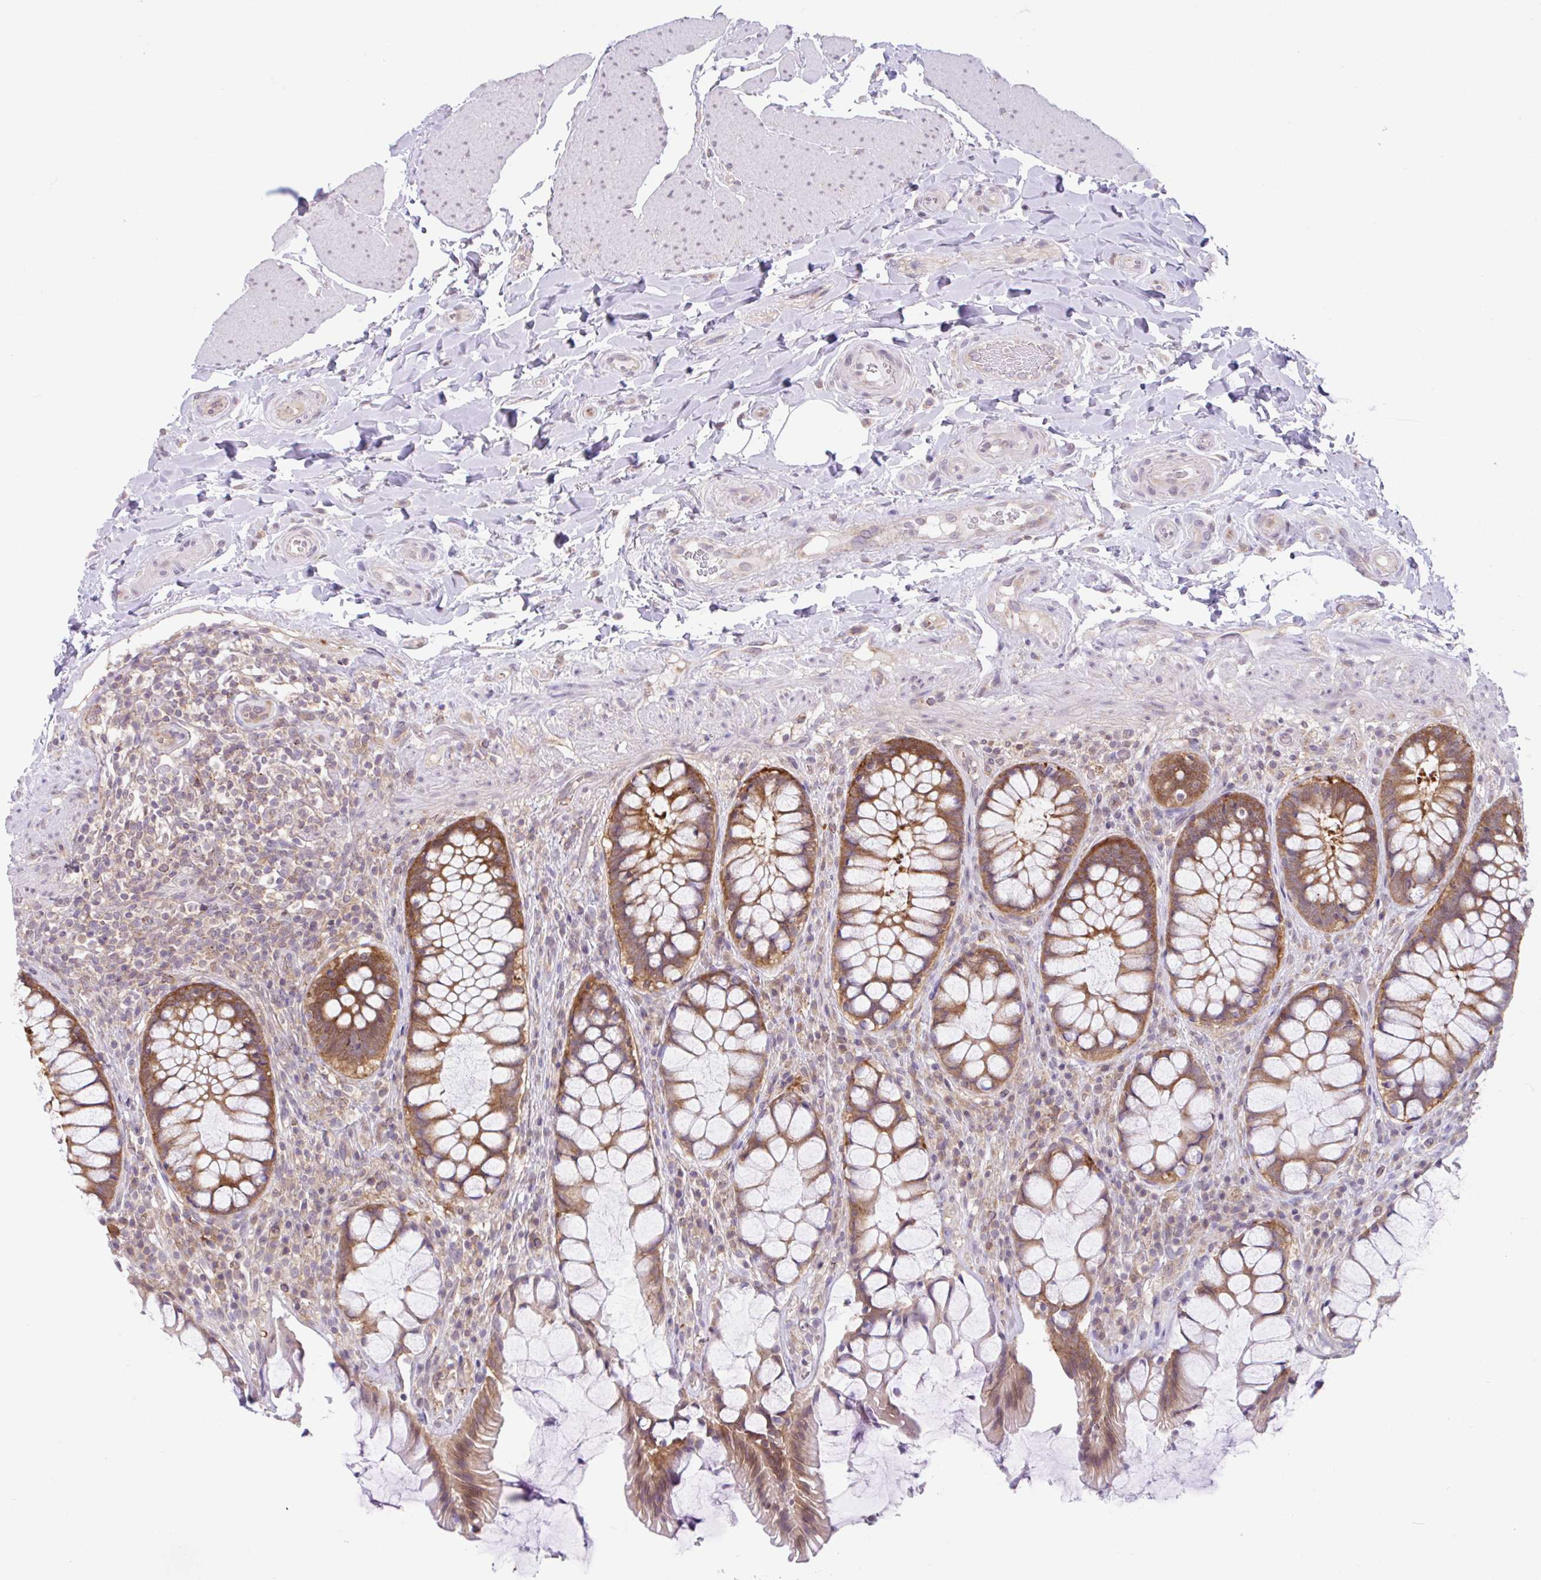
{"staining": {"intensity": "strong", "quantity": ">75%", "location": "cytoplasmic/membranous"}, "tissue": "rectum", "cell_type": "Glandular cells", "image_type": "normal", "snomed": [{"axis": "morphology", "description": "Normal tissue, NOS"}, {"axis": "topography", "description": "Rectum"}], "caption": "Human rectum stained with a brown dye displays strong cytoplasmic/membranous positive staining in approximately >75% of glandular cells.", "gene": "RALBP1", "patient": {"sex": "female", "age": 58}}